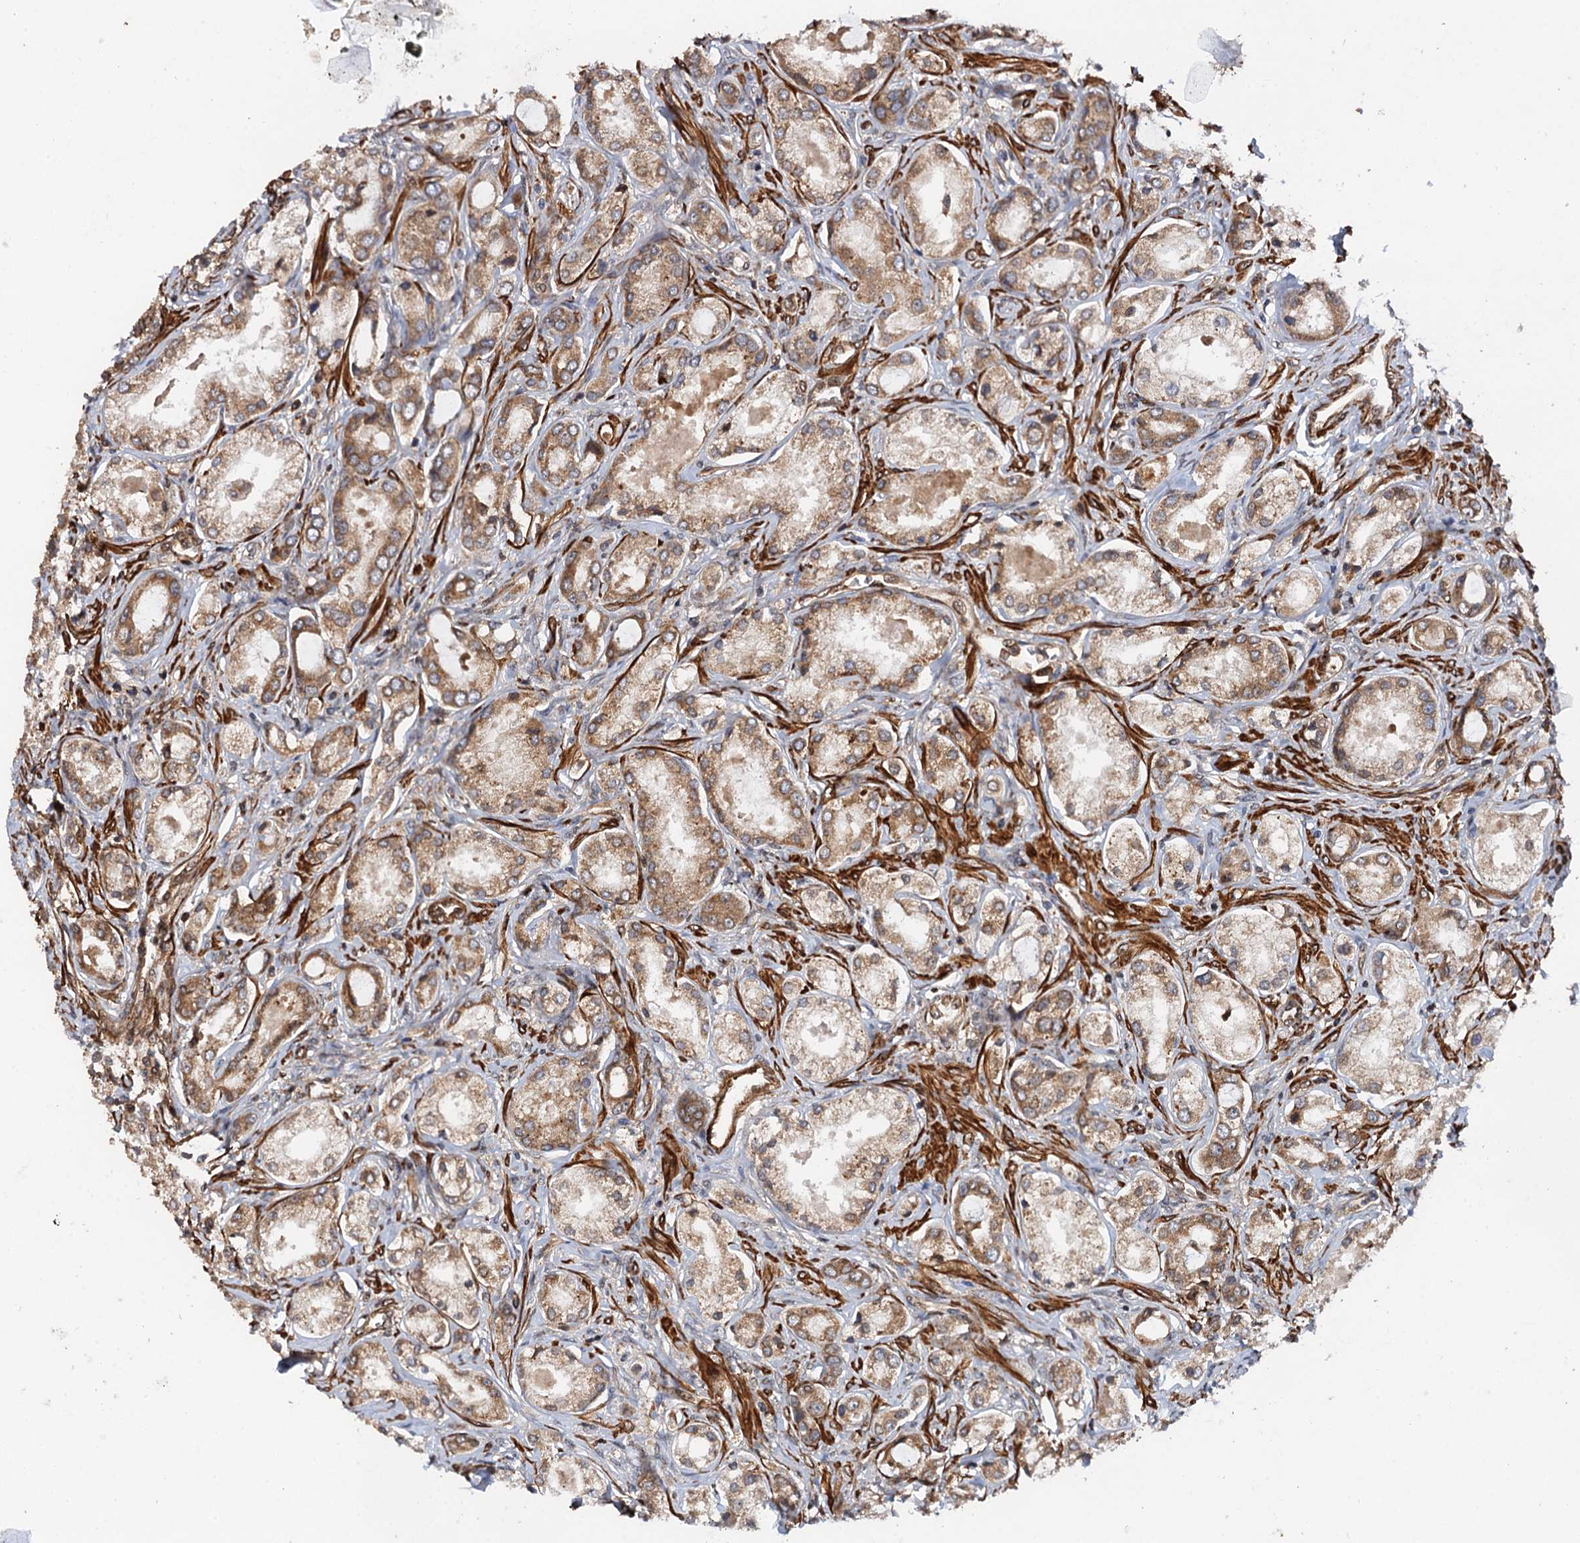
{"staining": {"intensity": "moderate", "quantity": ">75%", "location": "cytoplasmic/membranous"}, "tissue": "prostate cancer", "cell_type": "Tumor cells", "image_type": "cancer", "snomed": [{"axis": "morphology", "description": "Adenocarcinoma, Low grade"}, {"axis": "topography", "description": "Prostate"}], "caption": "Tumor cells show medium levels of moderate cytoplasmic/membranous expression in about >75% of cells in human prostate cancer.", "gene": "BORA", "patient": {"sex": "male", "age": 68}}